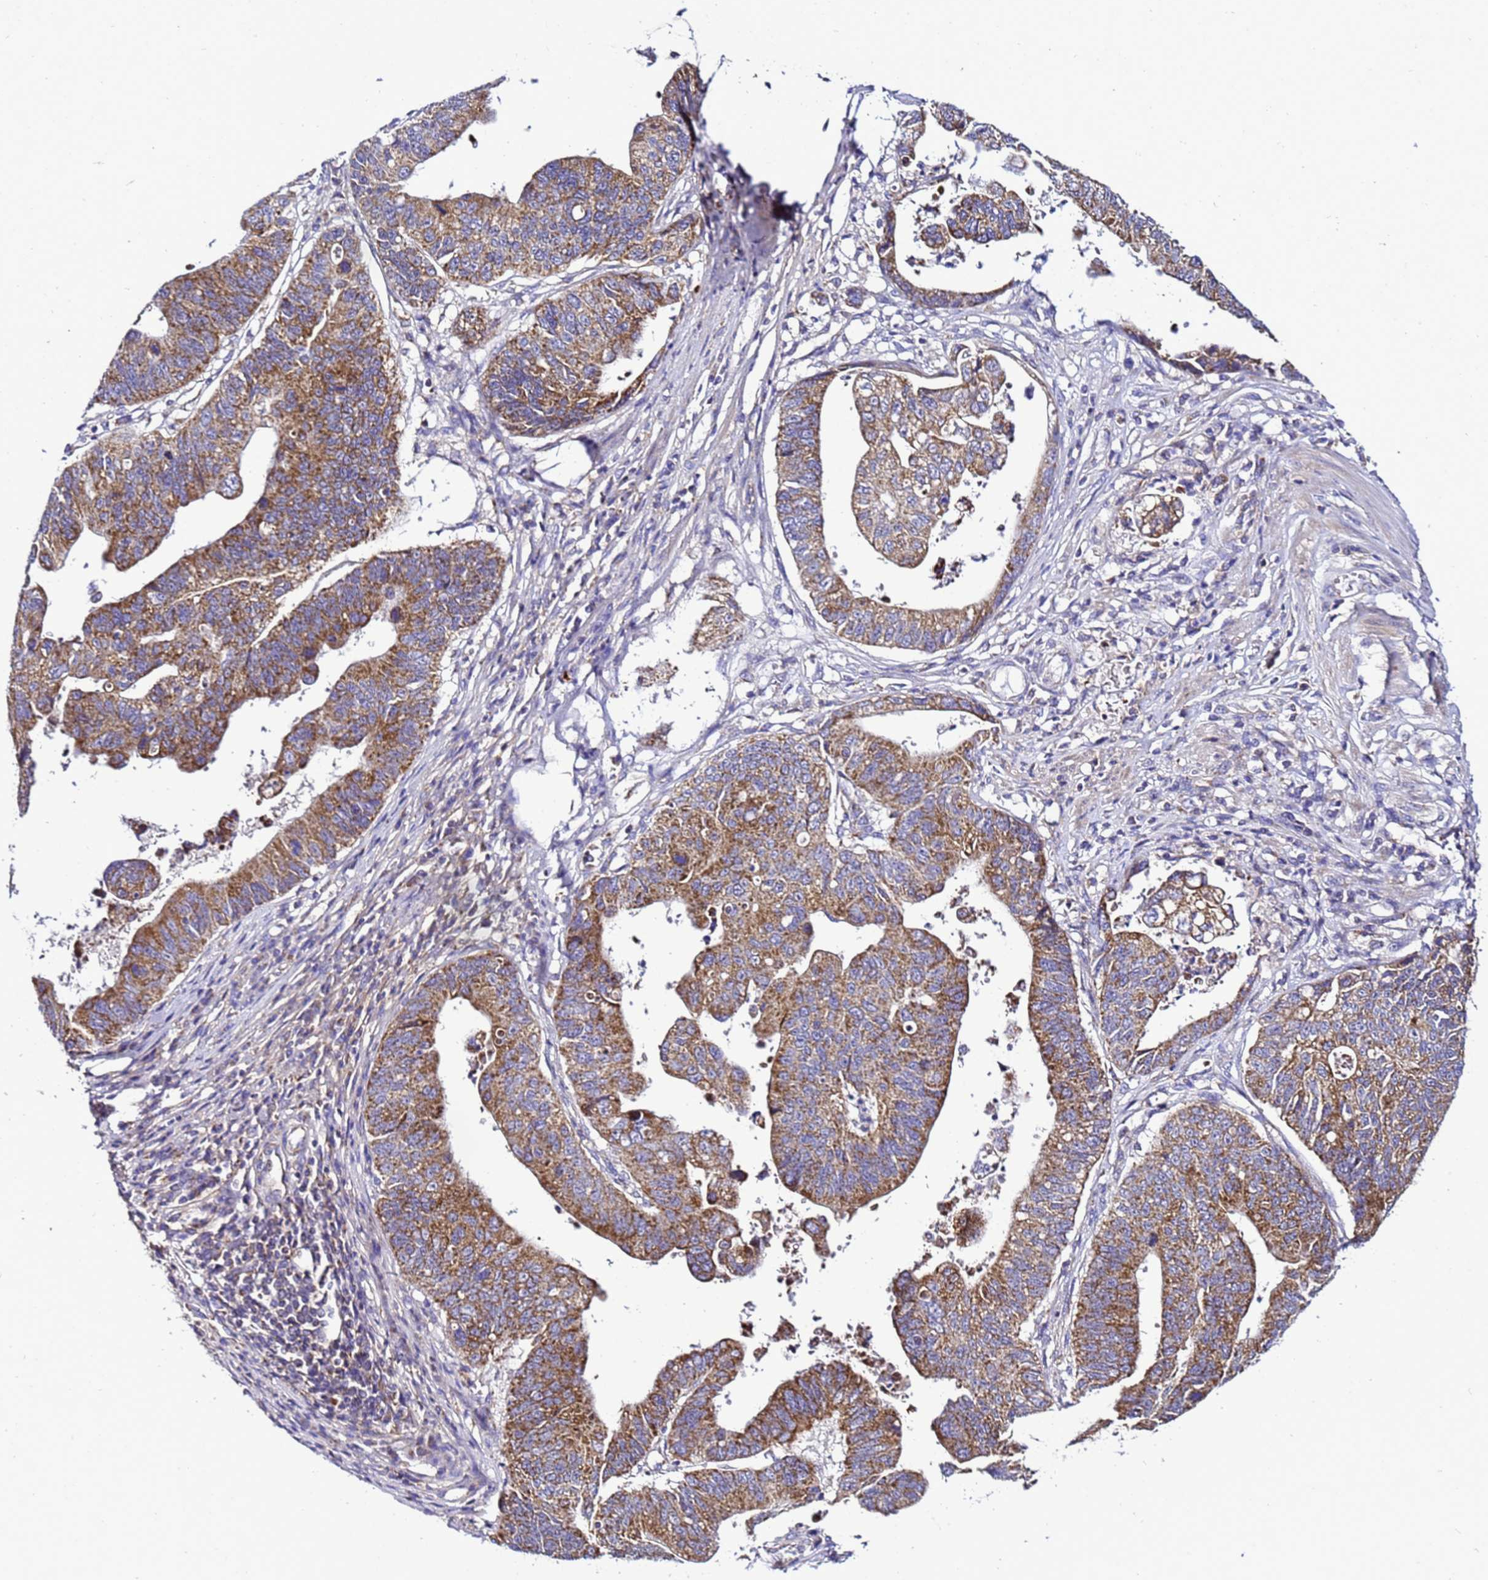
{"staining": {"intensity": "moderate", "quantity": ">75%", "location": "cytoplasmic/membranous"}, "tissue": "stomach cancer", "cell_type": "Tumor cells", "image_type": "cancer", "snomed": [{"axis": "morphology", "description": "Adenocarcinoma, NOS"}, {"axis": "topography", "description": "Stomach"}], "caption": "The histopathology image reveals immunohistochemical staining of stomach cancer. There is moderate cytoplasmic/membranous staining is seen in approximately >75% of tumor cells.", "gene": "HIGD2A", "patient": {"sex": "male", "age": 59}}